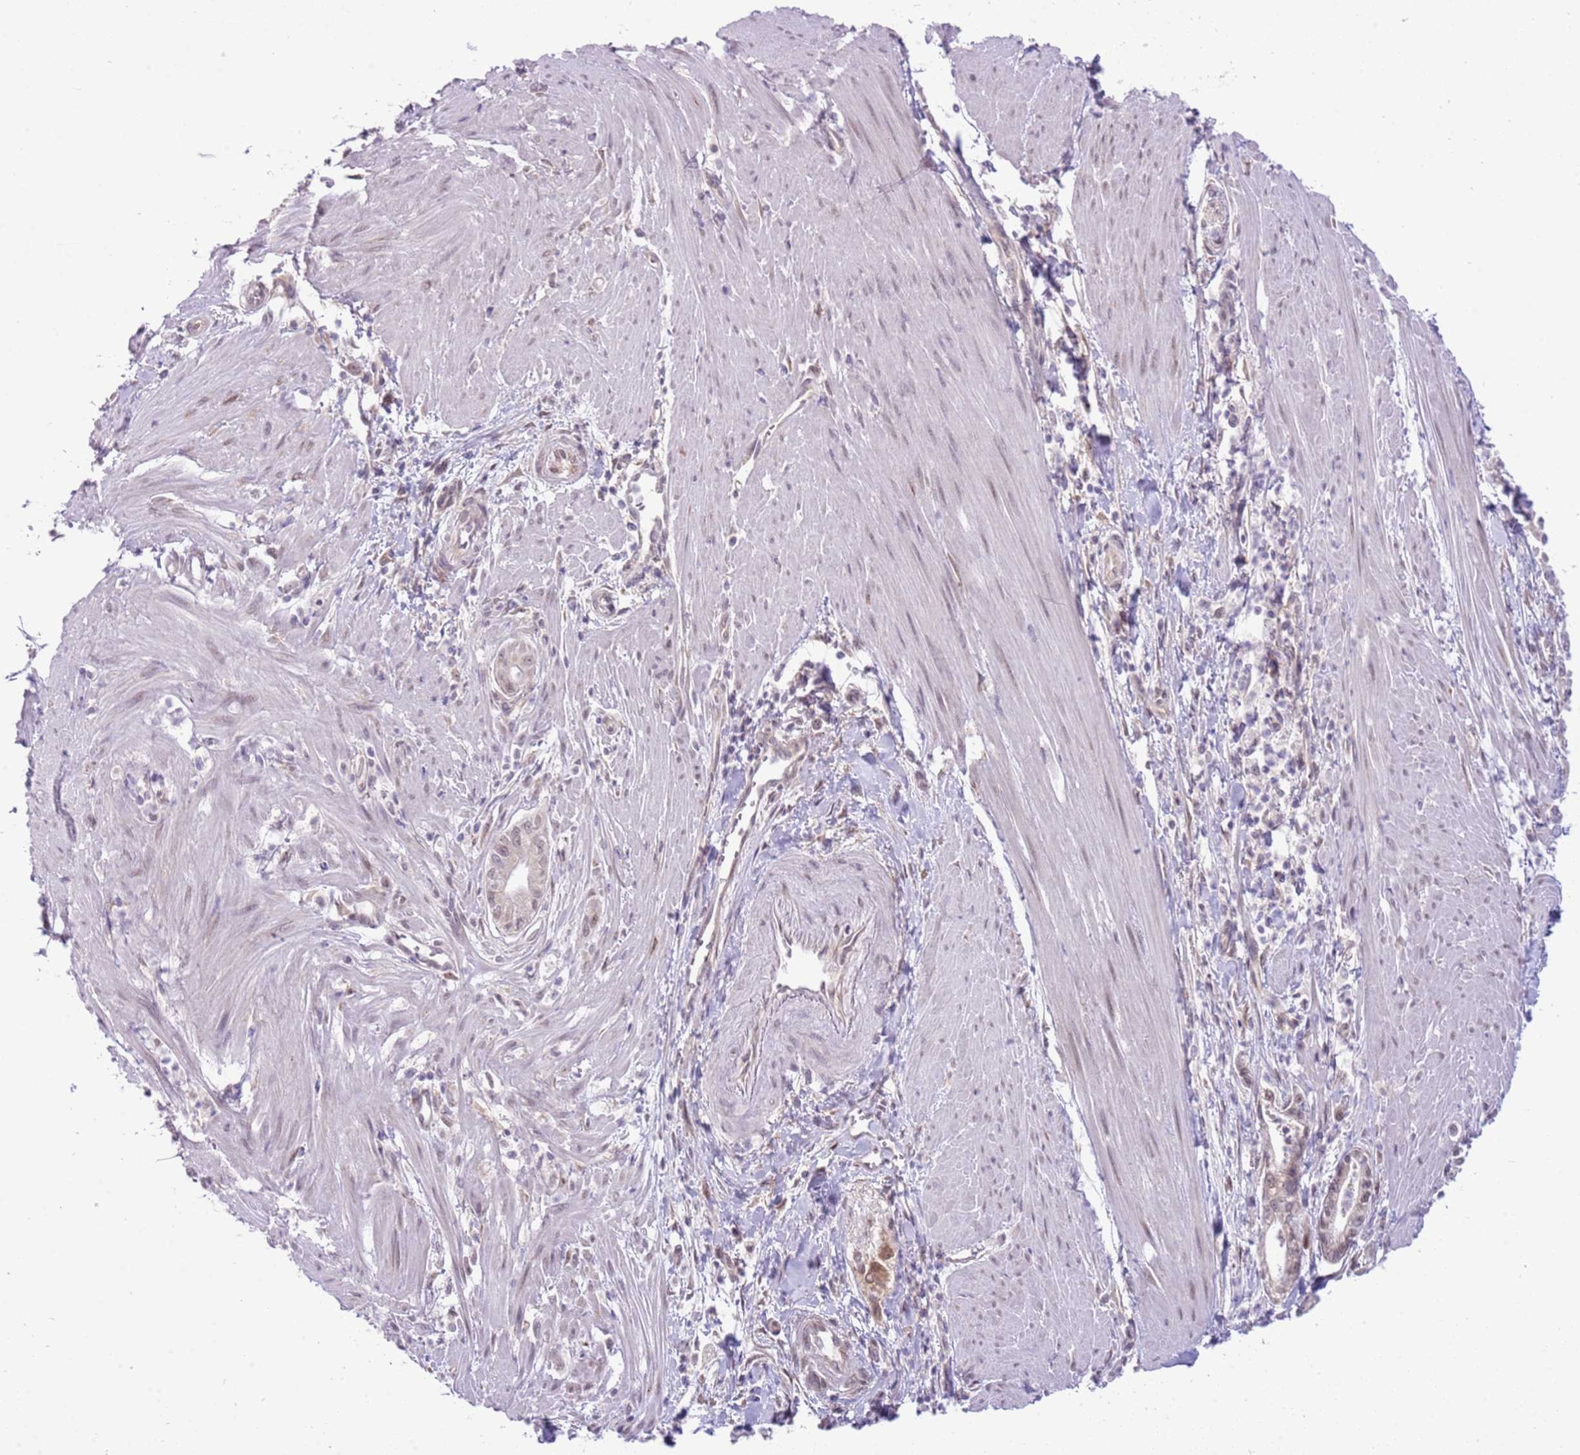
{"staining": {"intensity": "weak", "quantity": "<25%", "location": "nuclear"}, "tissue": "pancreatic cancer", "cell_type": "Tumor cells", "image_type": "cancer", "snomed": [{"axis": "morphology", "description": "Adenocarcinoma, NOS"}, {"axis": "topography", "description": "Pancreas"}], "caption": "Protein analysis of adenocarcinoma (pancreatic) reveals no significant staining in tumor cells.", "gene": "FAM120C", "patient": {"sex": "male", "age": 78}}